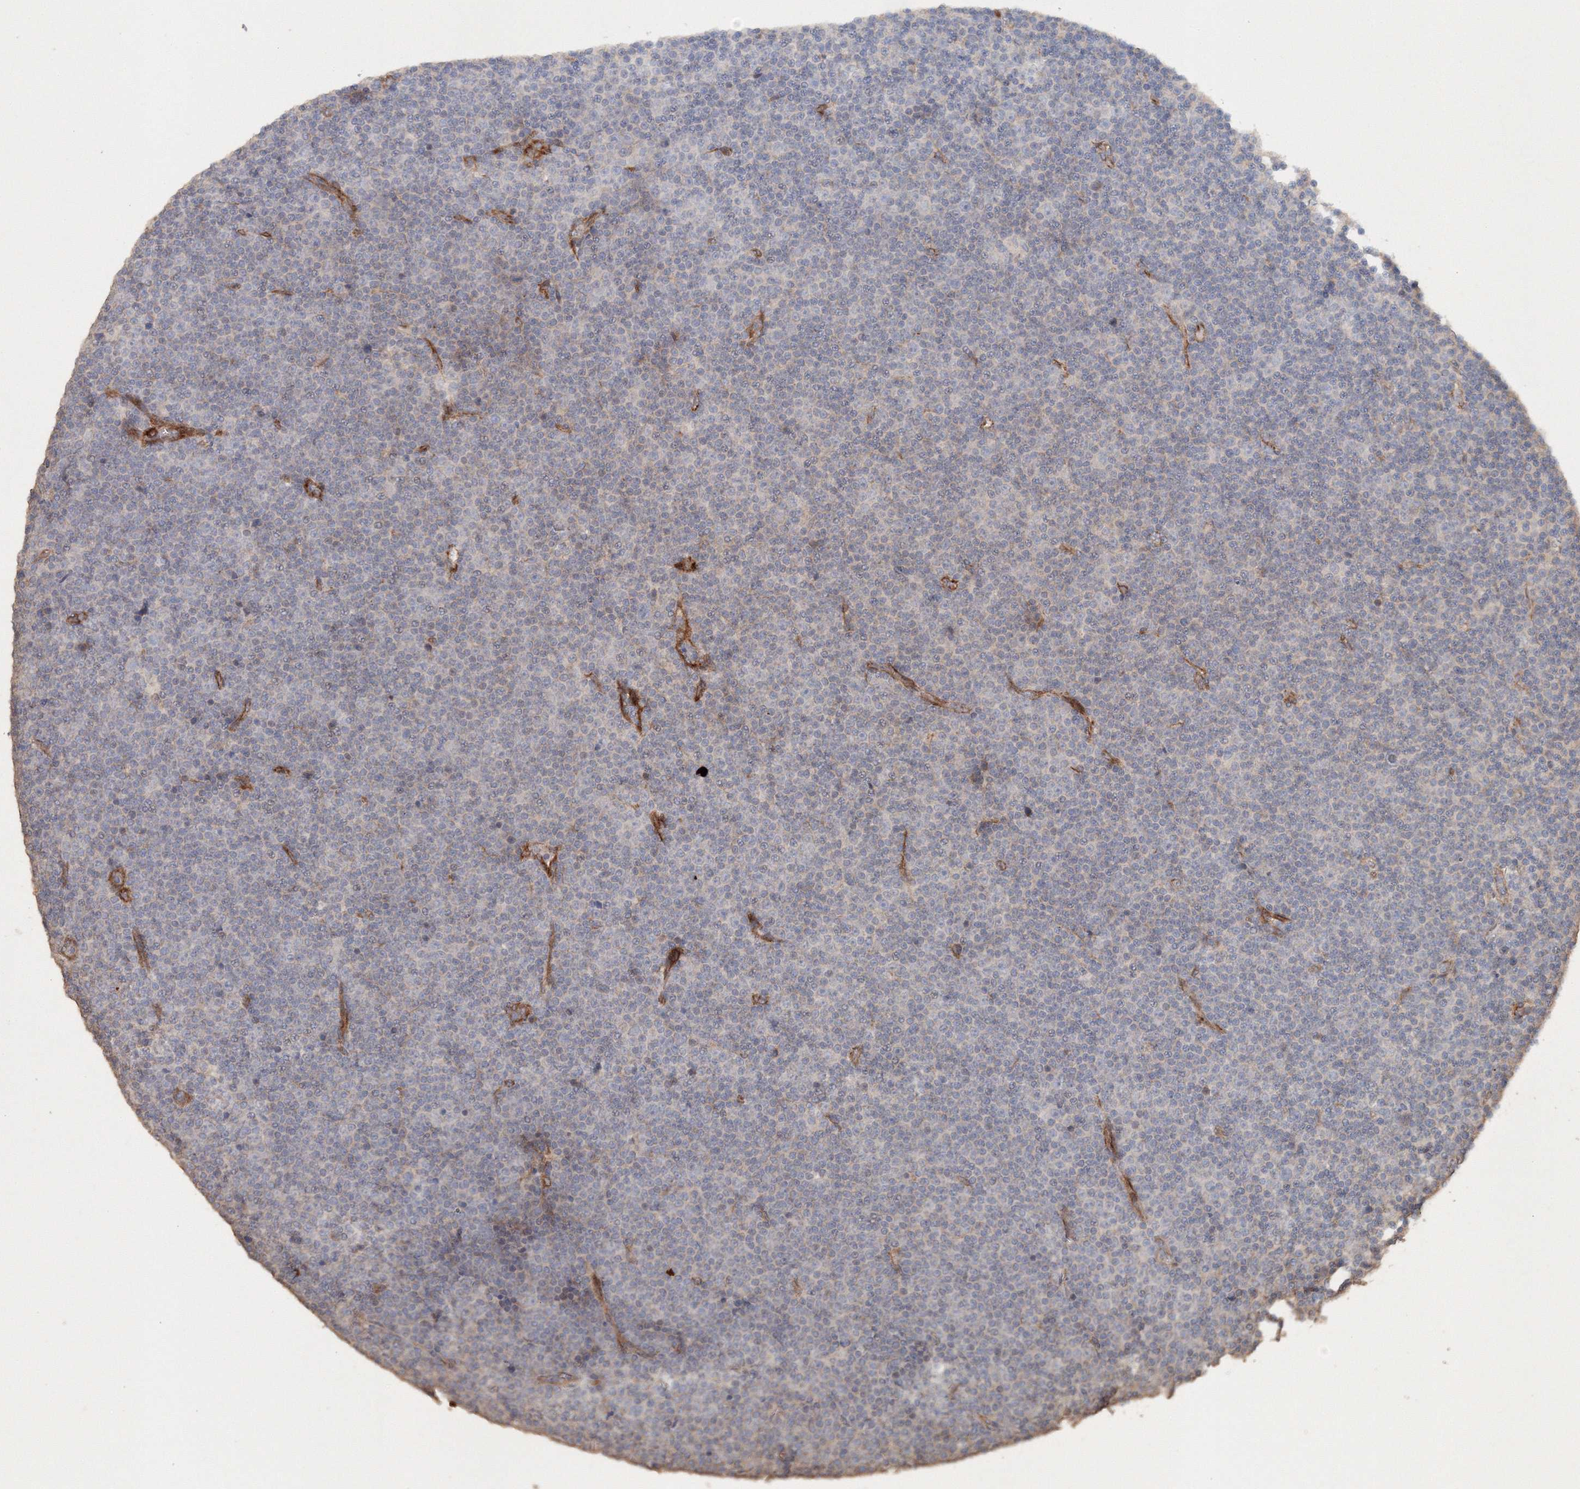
{"staining": {"intensity": "negative", "quantity": "none", "location": "none"}, "tissue": "lymphoma", "cell_type": "Tumor cells", "image_type": "cancer", "snomed": [{"axis": "morphology", "description": "Malignant lymphoma, non-Hodgkin's type, Low grade"}, {"axis": "topography", "description": "Lymph node"}], "caption": "An immunohistochemistry micrograph of low-grade malignant lymphoma, non-Hodgkin's type is shown. There is no staining in tumor cells of low-grade malignant lymphoma, non-Hodgkin's type.", "gene": "NALF2", "patient": {"sex": "female", "age": 67}}